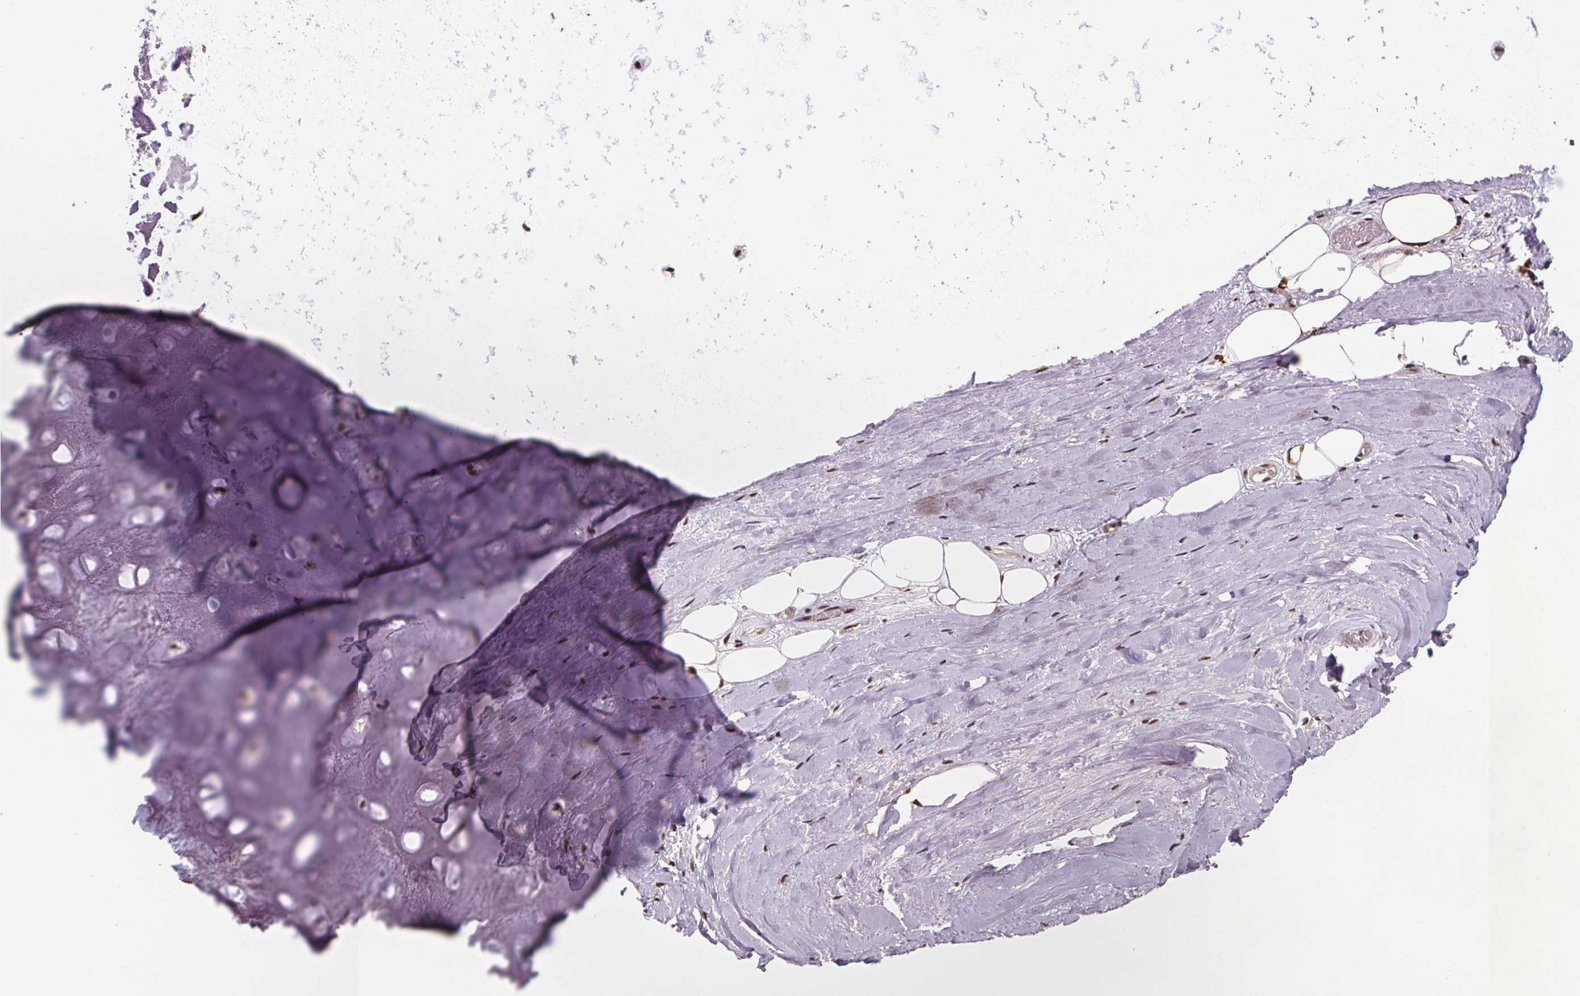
{"staining": {"intensity": "moderate", "quantity": "<25%", "location": "nuclear"}, "tissue": "adipose tissue", "cell_type": "Adipocytes", "image_type": "normal", "snomed": [{"axis": "morphology", "description": "Normal tissue, NOS"}, {"axis": "topography", "description": "Cartilage tissue"}], "caption": "A high-resolution histopathology image shows immunohistochemistry staining of benign adipose tissue, which reveals moderate nuclear expression in about <25% of adipocytes.", "gene": "JARID2", "patient": {"sex": "male", "age": 57}}